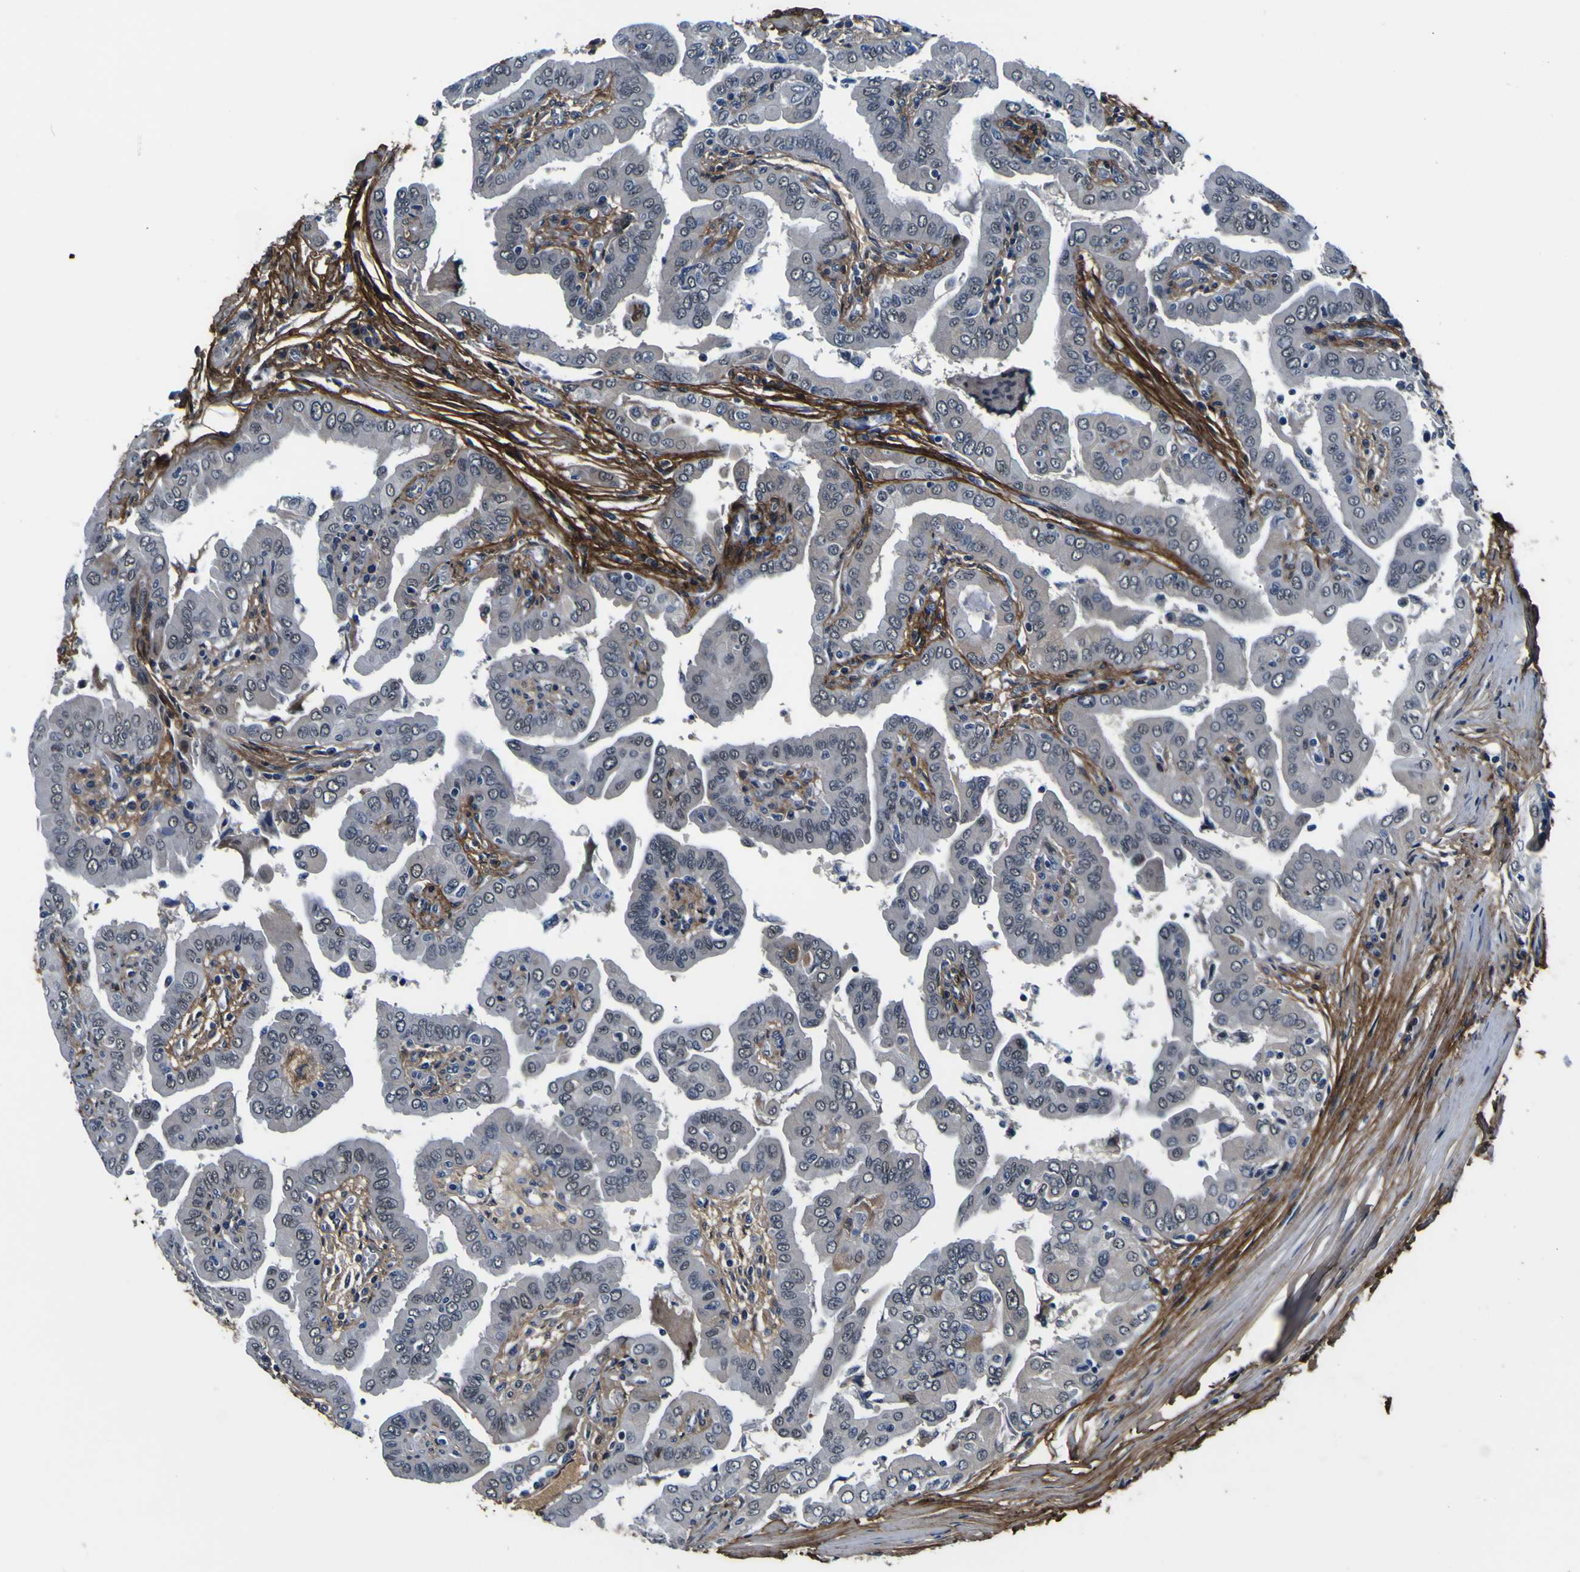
{"staining": {"intensity": "negative", "quantity": "none", "location": "none"}, "tissue": "thyroid cancer", "cell_type": "Tumor cells", "image_type": "cancer", "snomed": [{"axis": "morphology", "description": "Papillary adenocarcinoma, NOS"}, {"axis": "topography", "description": "Thyroid gland"}], "caption": "Tumor cells are negative for protein expression in human papillary adenocarcinoma (thyroid). (DAB immunohistochemistry visualized using brightfield microscopy, high magnification).", "gene": "POSTN", "patient": {"sex": "male", "age": 33}}